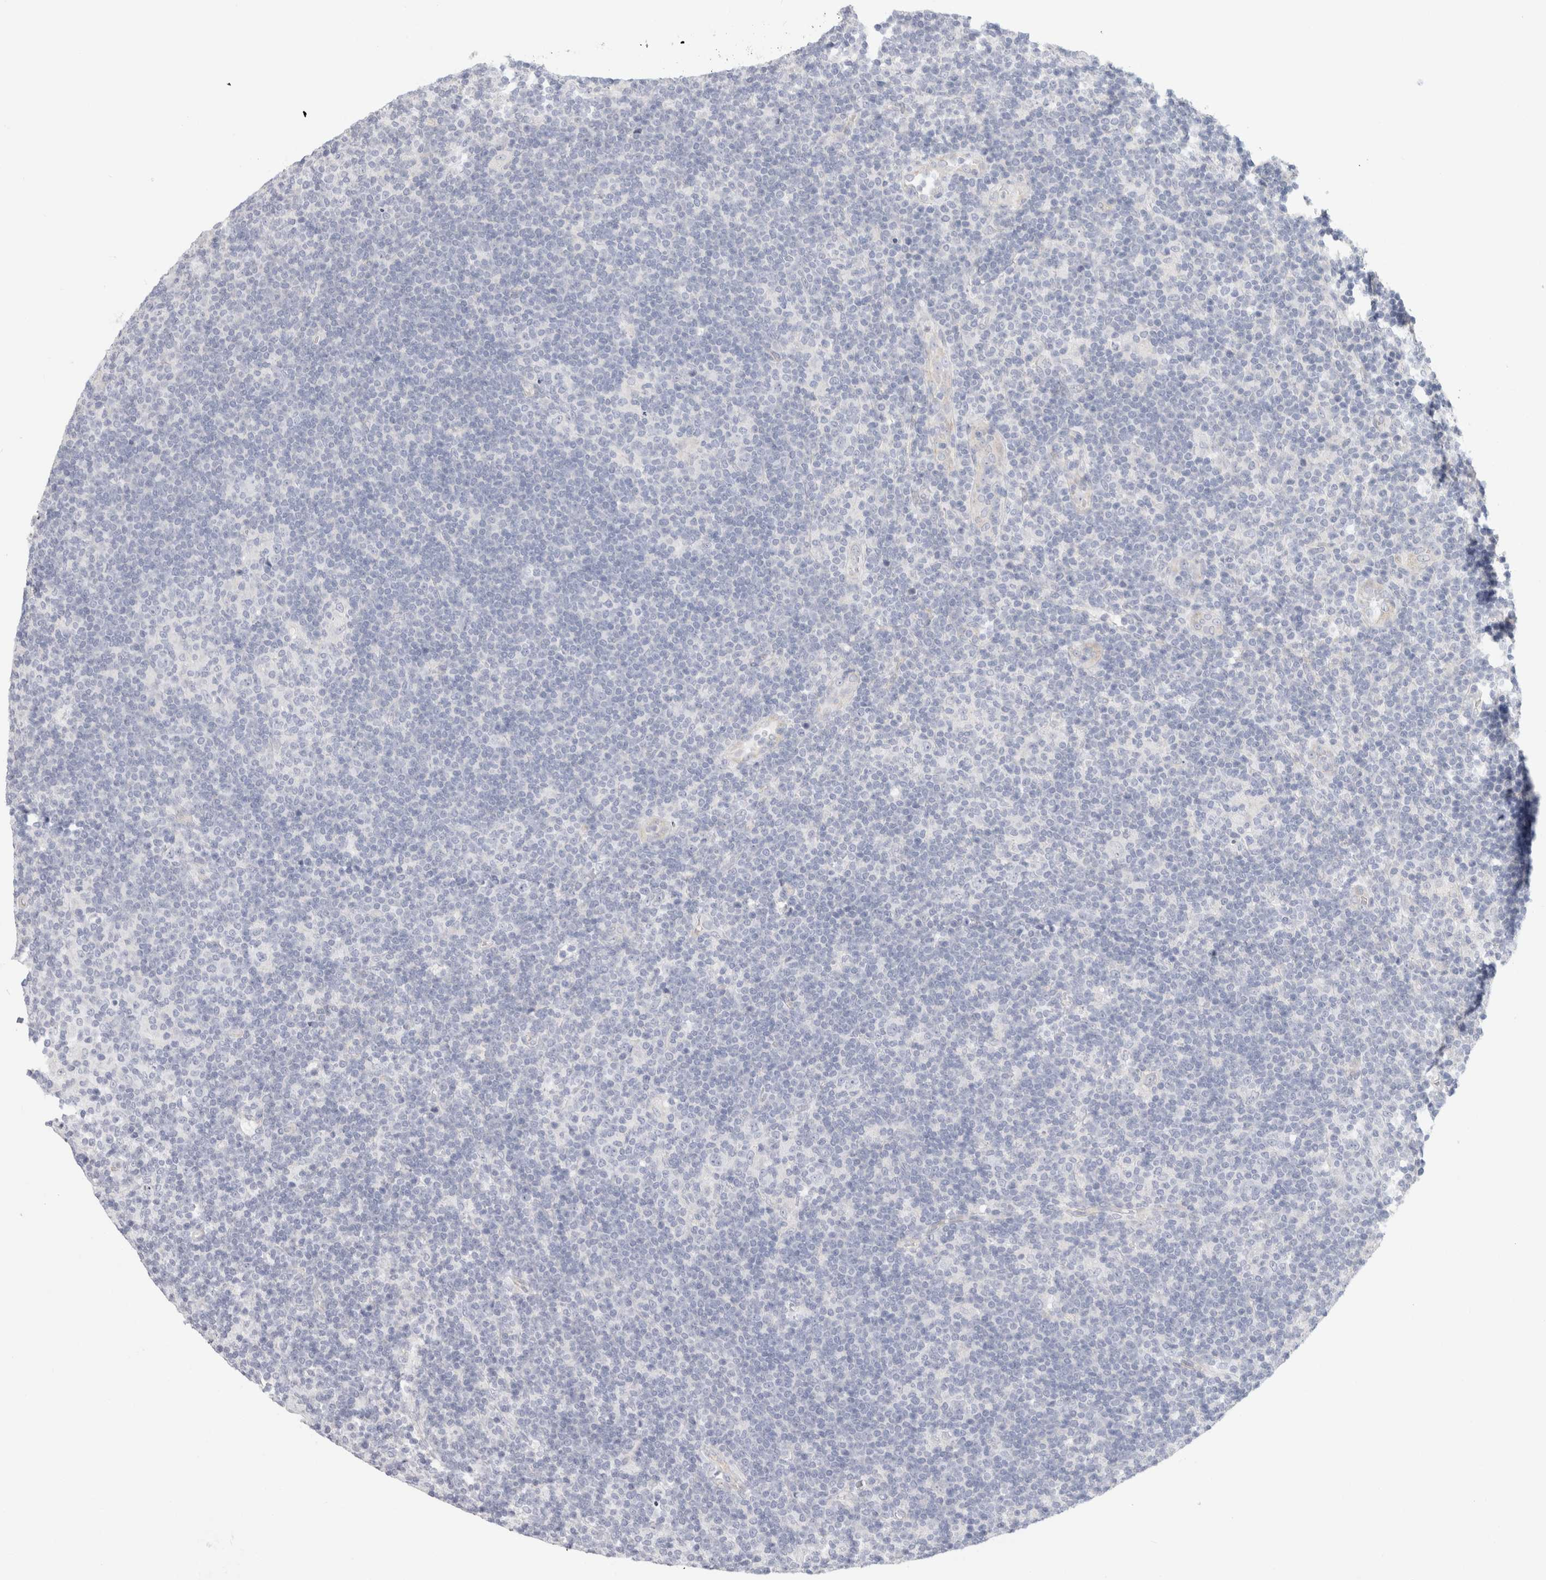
{"staining": {"intensity": "negative", "quantity": "none", "location": "none"}, "tissue": "lymphoma", "cell_type": "Tumor cells", "image_type": "cancer", "snomed": [{"axis": "morphology", "description": "Hodgkin's disease, NOS"}, {"axis": "topography", "description": "Lymph node"}], "caption": "Hodgkin's disease was stained to show a protein in brown. There is no significant expression in tumor cells. Nuclei are stained in blue.", "gene": "AFP", "patient": {"sex": "female", "age": 57}}